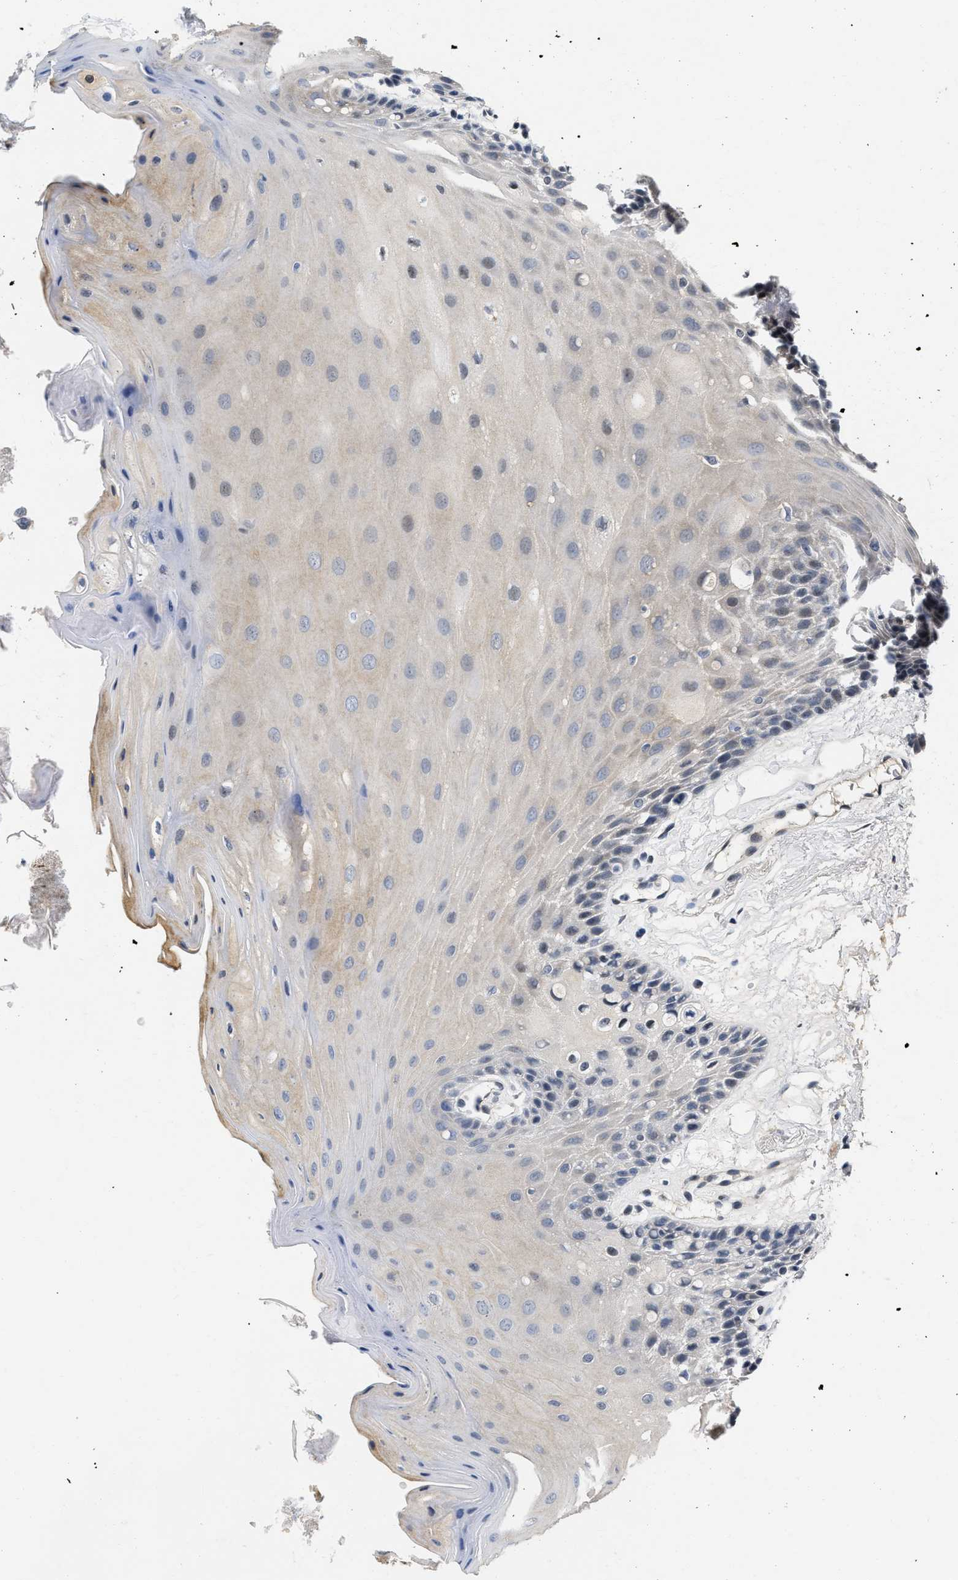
{"staining": {"intensity": "weak", "quantity": "25%-75%", "location": "cytoplasmic/membranous,nuclear"}, "tissue": "oral mucosa", "cell_type": "Squamous epithelial cells", "image_type": "normal", "snomed": [{"axis": "morphology", "description": "Normal tissue, NOS"}, {"axis": "morphology", "description": "Squamous cell carcinoma, NOS"}, {"axis": "topography", "description": "Oral tissue"}, {"axis": "topography", "description": "Head-Neck"}], "caption": "Weak cytoplasmic/membranous,nuclear staining for a protein is seen in about 25%-75% of squamous epithelial cells of benign oral mucosa using immunohistochemistry (IHC).", "gene": "VIP", "patient": {"sex": "male", "age": 71}}